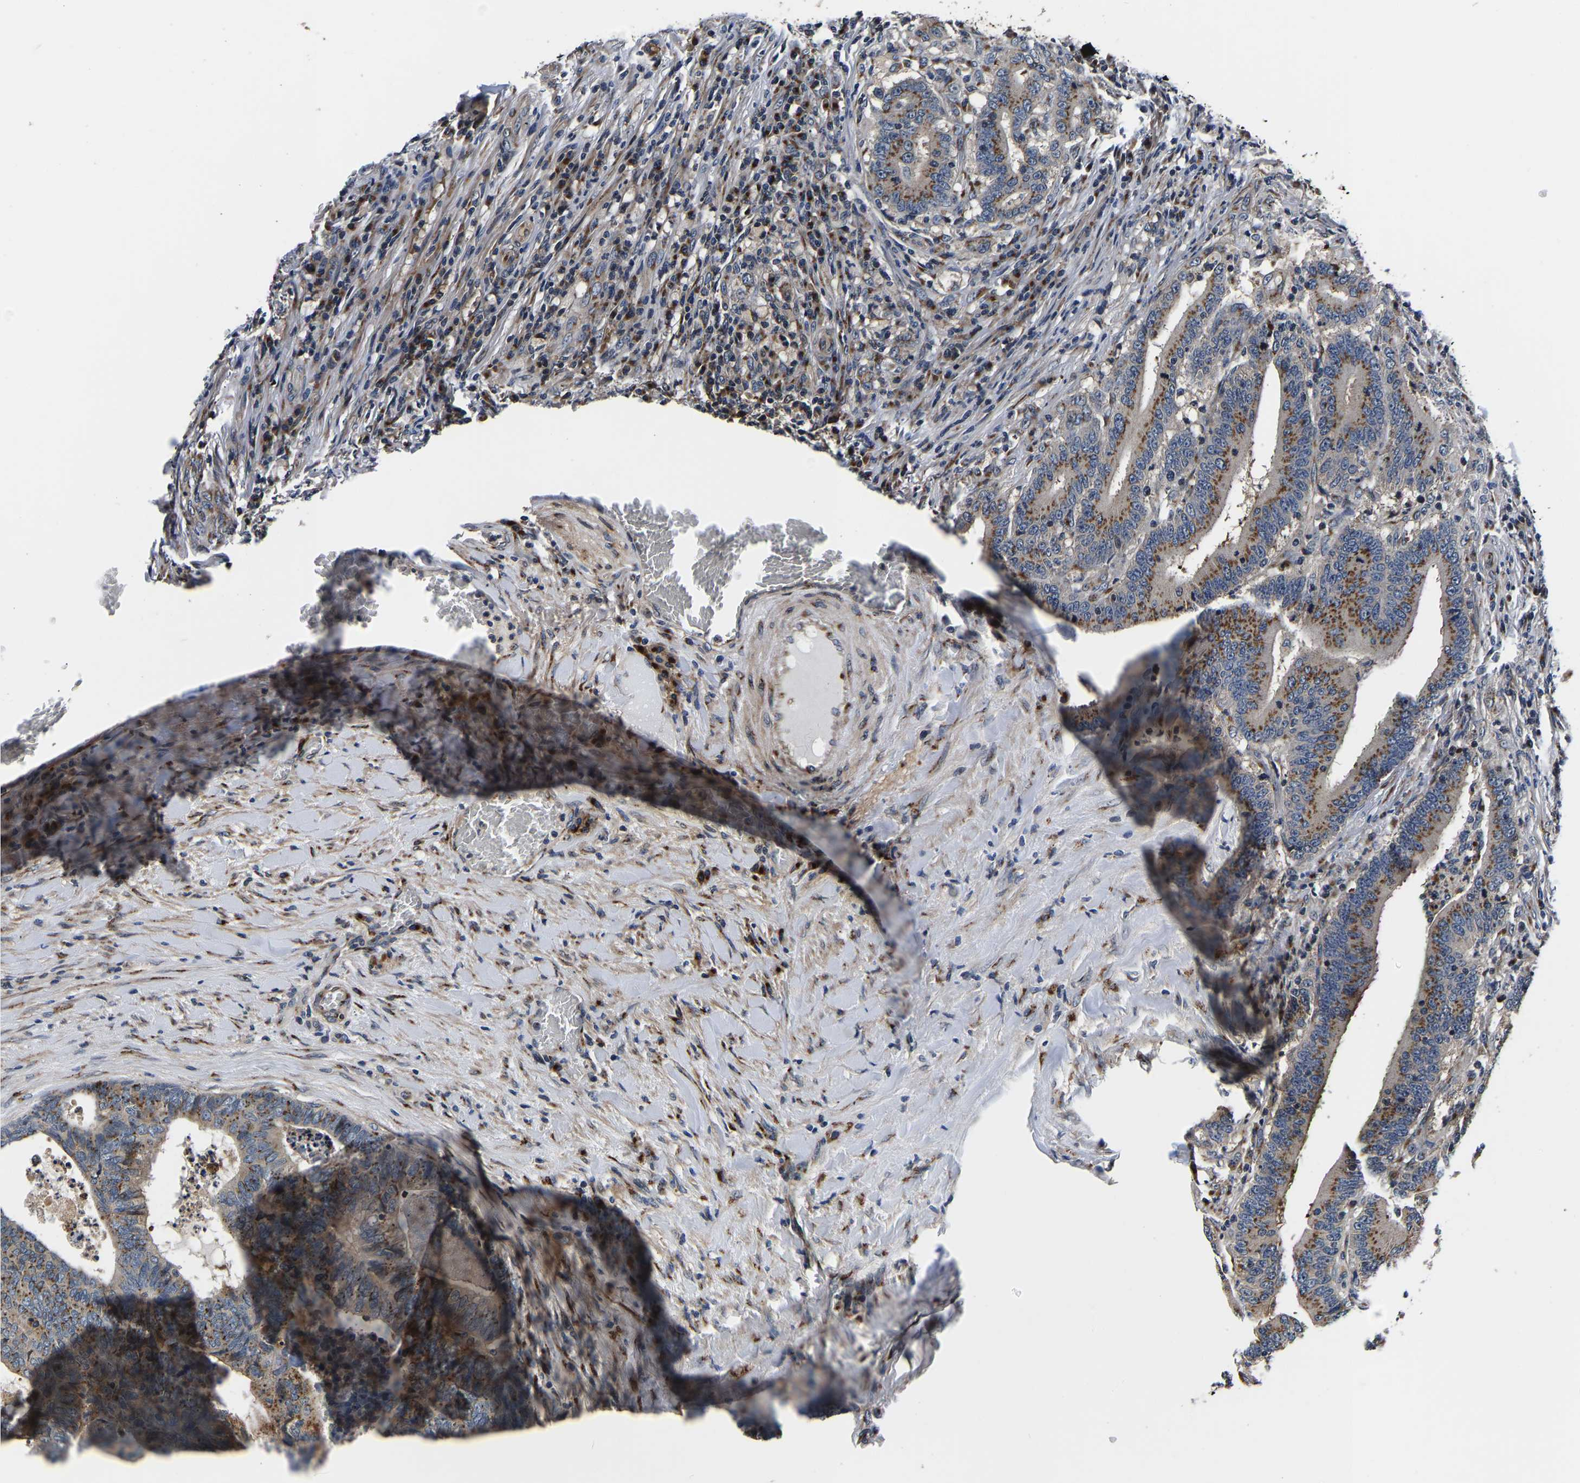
{"staining": {"intensity": "moderate", "quantity": ">75%", "location": "cytoplasmic/membranous"}, "tissue": "colorectal cancer", "cell_type": "Tumor cells", "image_type": "cancer", "snomed": [{"axis": "morphology", "description": "Adenocarcinoma, NOS"}, {"axis": "topography", "description": "Colon"}], "caption": "Colorectal cancer stained for a protein shows moderate cytoplasmic/membranous positivity in tumor cells. The staining is performed using DAB (3,3'-diaminobenzidine) brown chromogen to label protein expression. The nuclei are counter-stained blue using hematoxylin.", "gene": "RABAC1", "patient": {"sex": "female", "age": 66}}